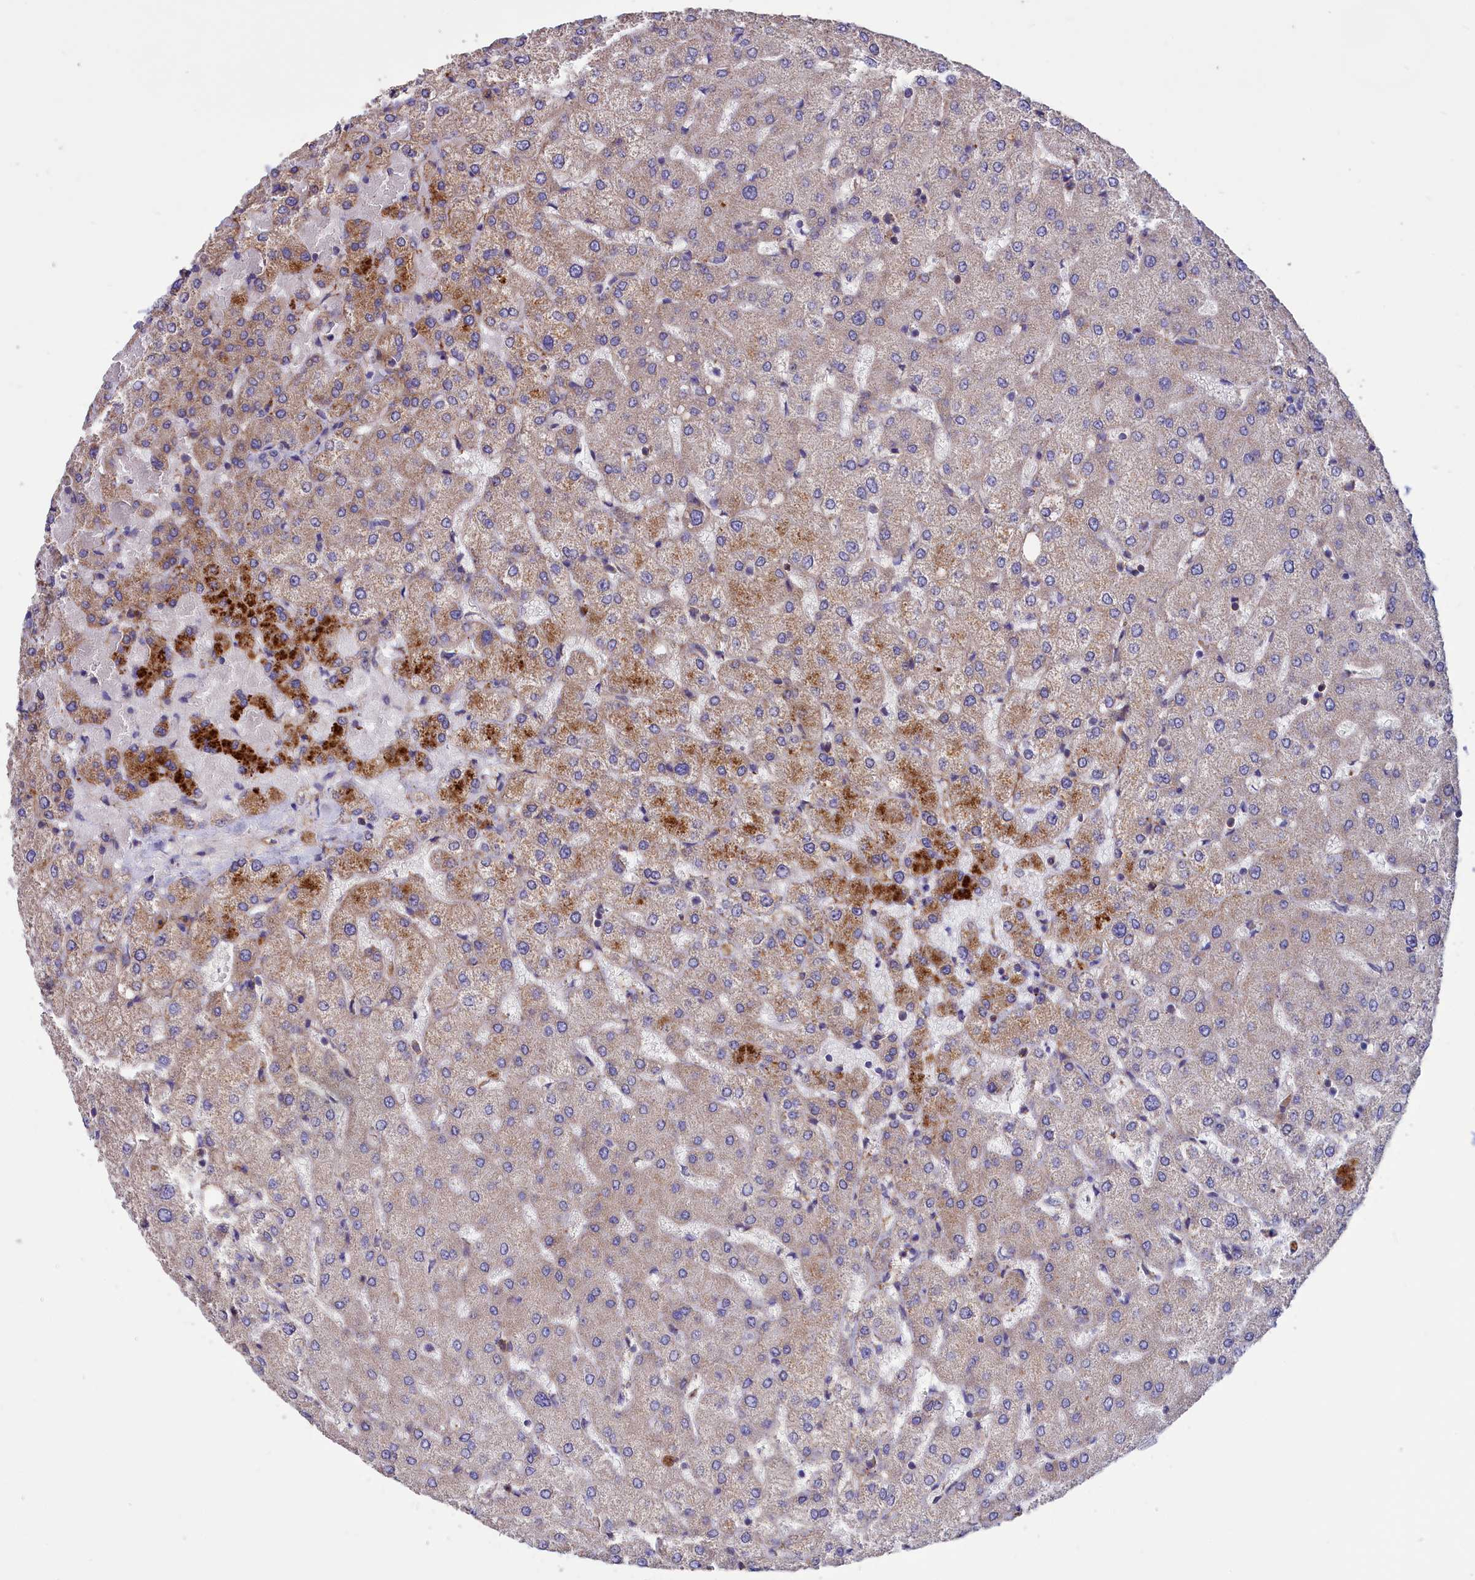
{"staining": {"intensity": "negative", "quantity": "none", "location": "none"}, "tissue": "liver", "cell_type": "Cholangiocytes", "image_type": "normal", "snomed": [{"axis": "morphology", "description": "Normal tissue, NOS"}, {"axis": "topography", "description": "Liver"}], "caption": "IHC of benign human liver shows no expression in cholangiocytes. (DAB (3,3'-diaminobenzidine) immunohistochemistry, high magnification).", "gene": "AMDHD2", "patient": {"sex": "female", "age": 54}}